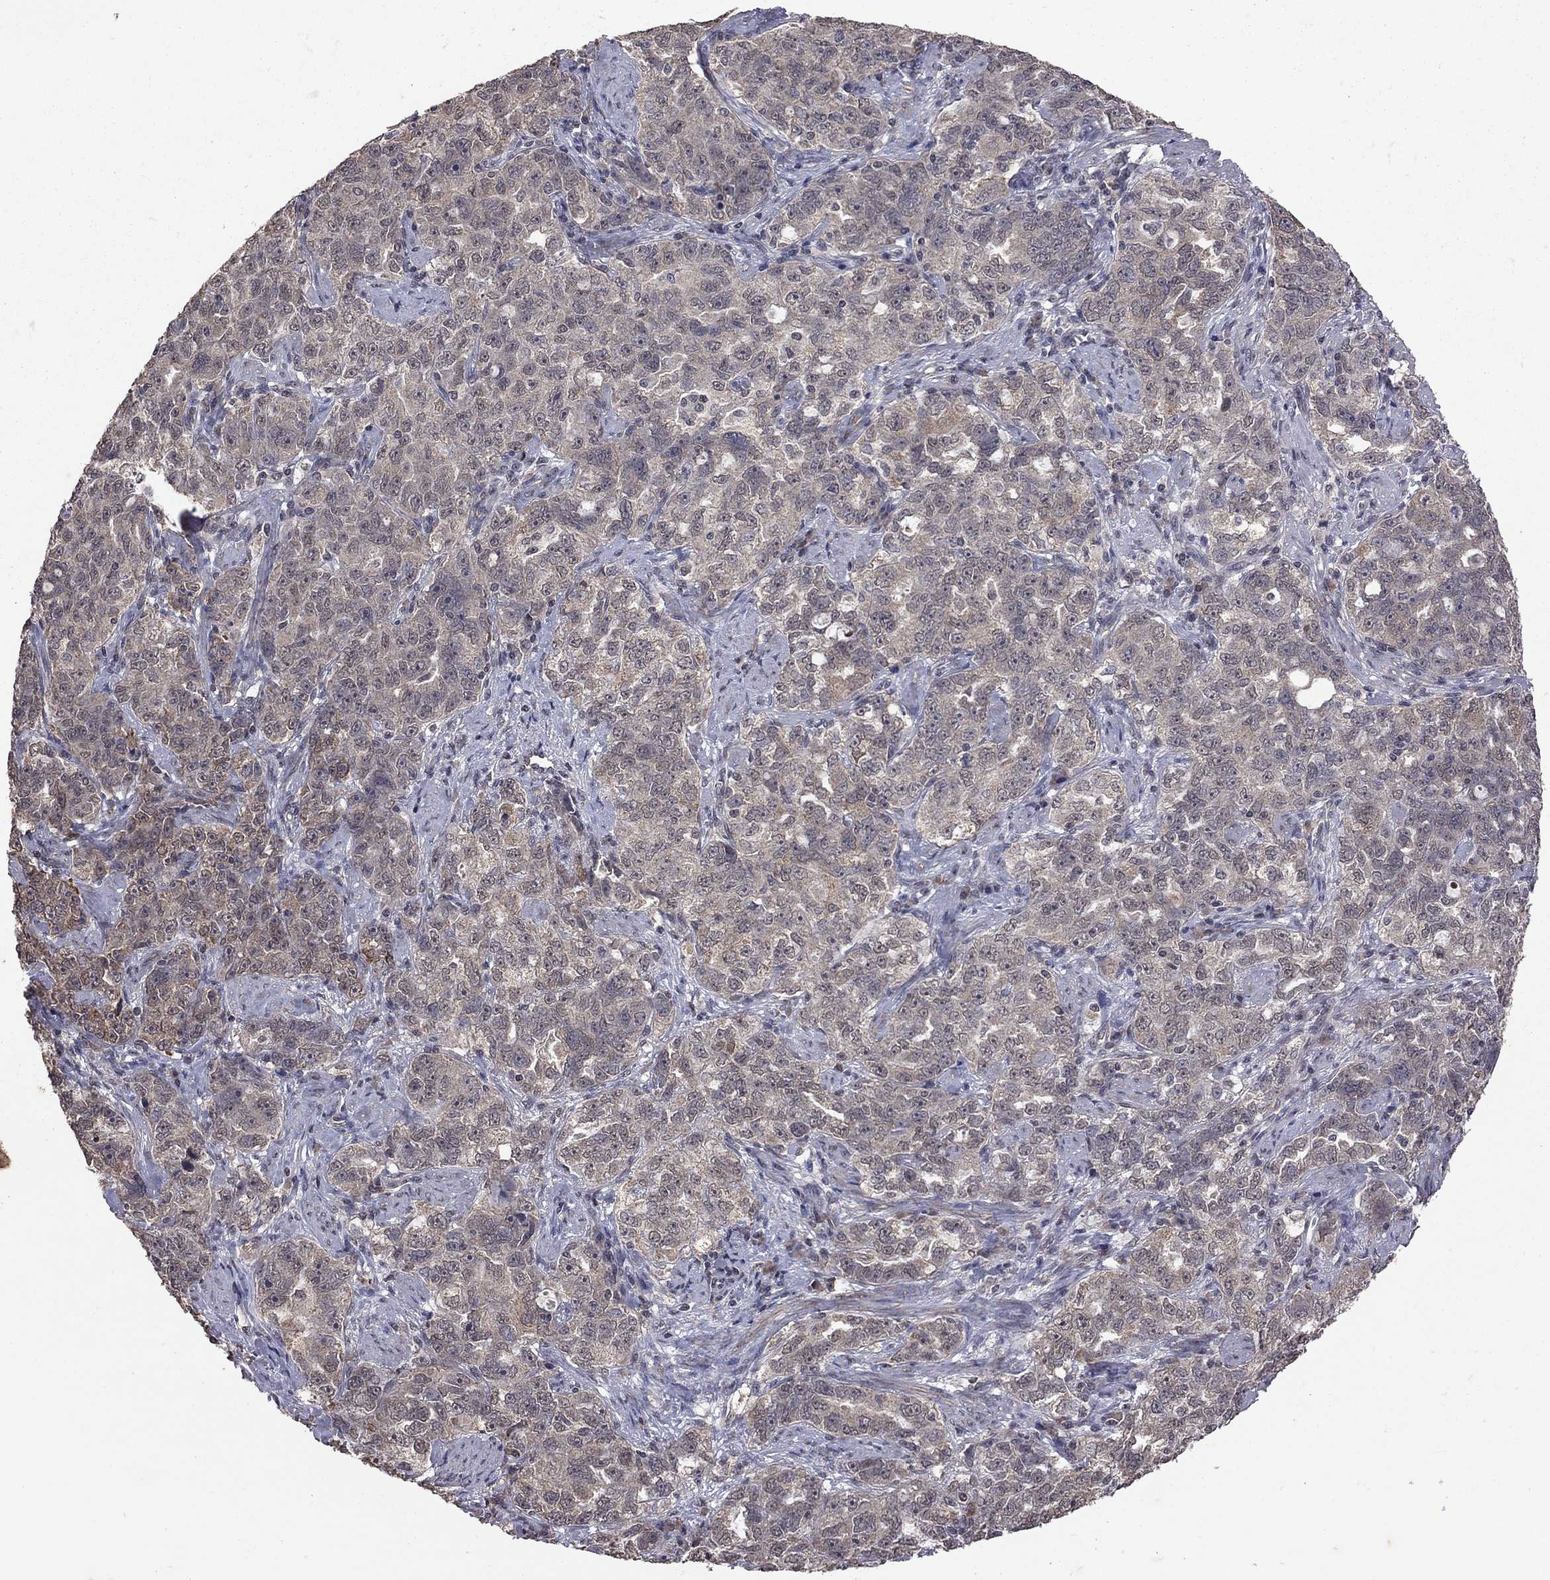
{"staining": {"intensity": "weak", "quantity": ">75%", "location": "cytoplasmic/membranous"}, "tissue": "ovarian cancer", "cell_type": "Tumor cells", "image_type": "cancer", "snomed": [{"axis": "morphology", "description": "Cystadenocarcinoma, serous, NOS"}, {"axis": "topography", "description": "Ovary"}], "caption": "DAB (3,3'-diaminobenzidine) immunohistochemical staining of human ovarian serous cystadenocarcinoma reveals weak cytoplasmic/membranous protein staining in about >75% of tumor cells. (brown staining indicates protein expression, while blue staining denotes nuclei).", "gene": "TSNARE1", "patient": {"sex": "female", "age": 51}}